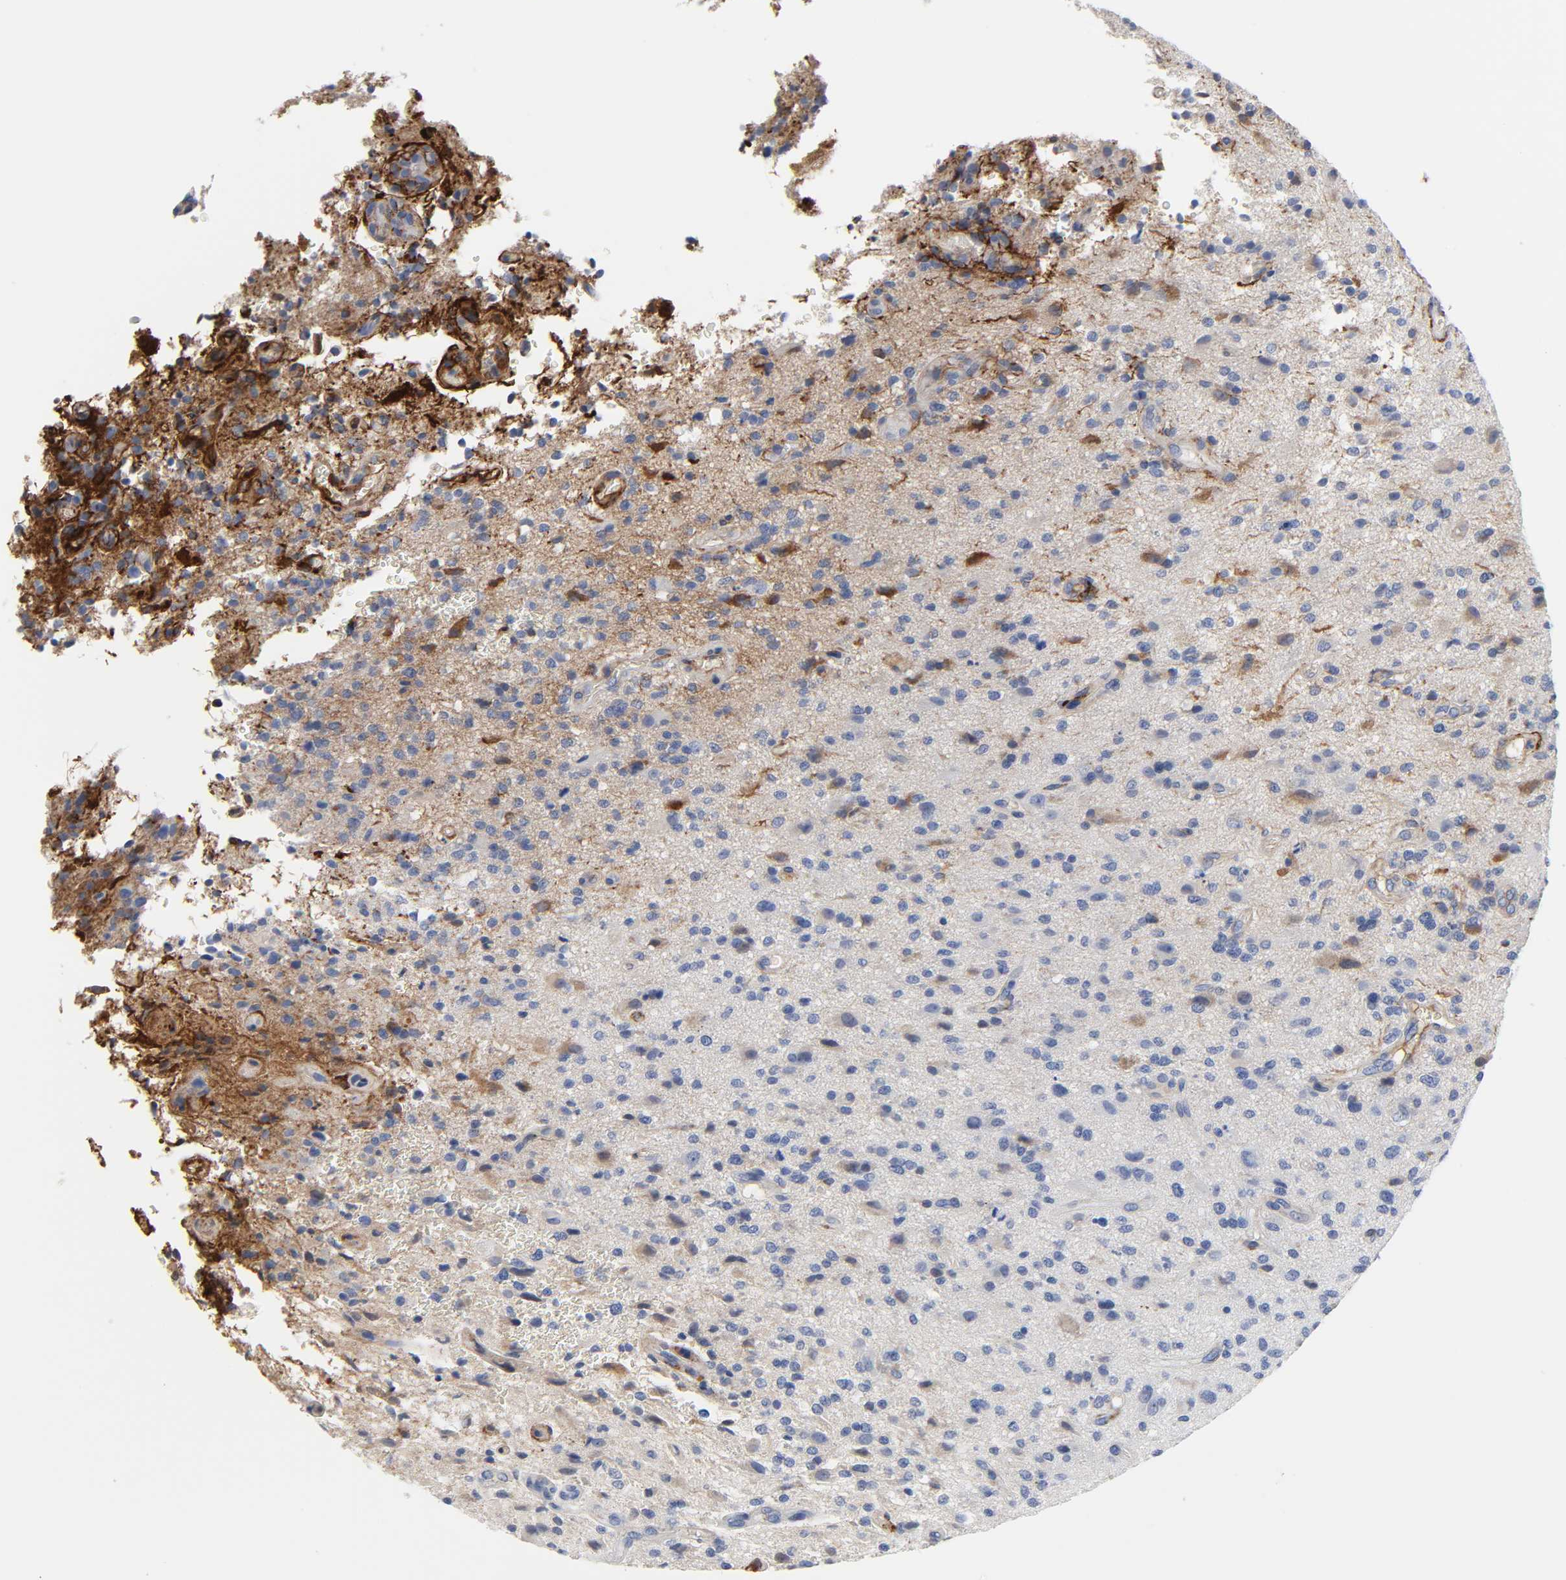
{"staining": {"intensity": "negative", "quantity": "none", "location": "none"}, "tissue": "glioma", "cell_type": "Tumor cells", "image_type": "cancer", "snomed": [{"axis": "morphology", "description": "Normal tissue, NOS"}, {"axis": "morphology", "description": "Glioma, malignant, High grade"}, {"axis": "topography", "description": "Cerebral cortex"}], "caption": "Glioma stained for a protein using immunohistochemistry reveals no expression tumor cells.", "gene": "FBLN1", "patient": {"sex": "male", "age": 75}}